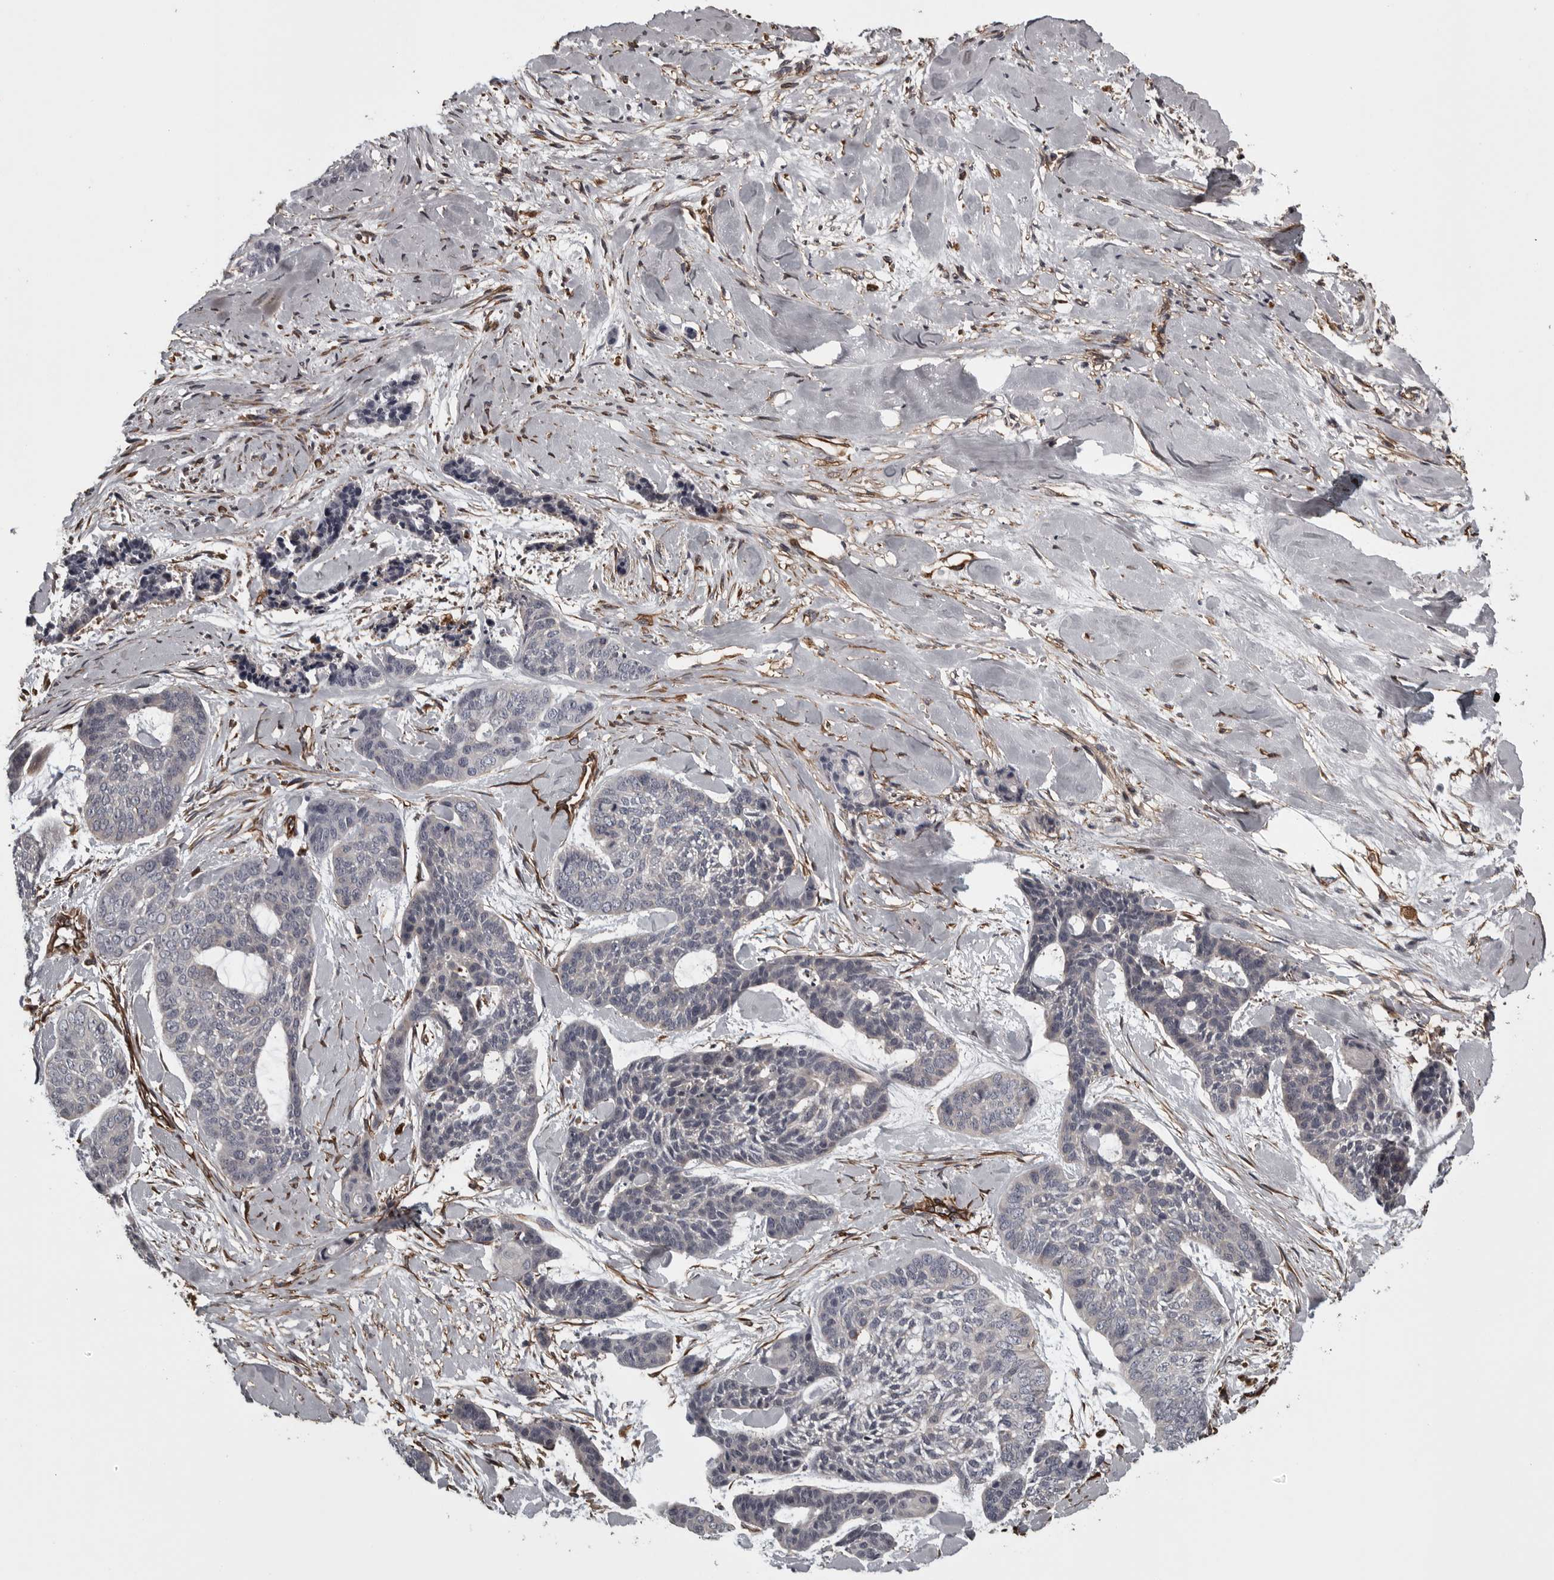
{"staining": {"intensity": "negative", "quantity": "none", "location": "none"}, "tissue": "skin cancer", "cell_type": "Tumor cells", "image_type": "cancer", "snomed": [{"axis": "morphology", "description": "Basal cell carcinoma"}, {"axis": "topography", "description": "Skin"}], "caption": "High magnification brightfield microscopy of skin basal cell carcinoma stained with DAB (brown) and counterstained with hematoxylin (blue): tumor cells show no significant staining. (IHC, brightfield microscopy, high magnification).", "gene": "FAAP100", "patient": {"sex": "female", "age": 64}}